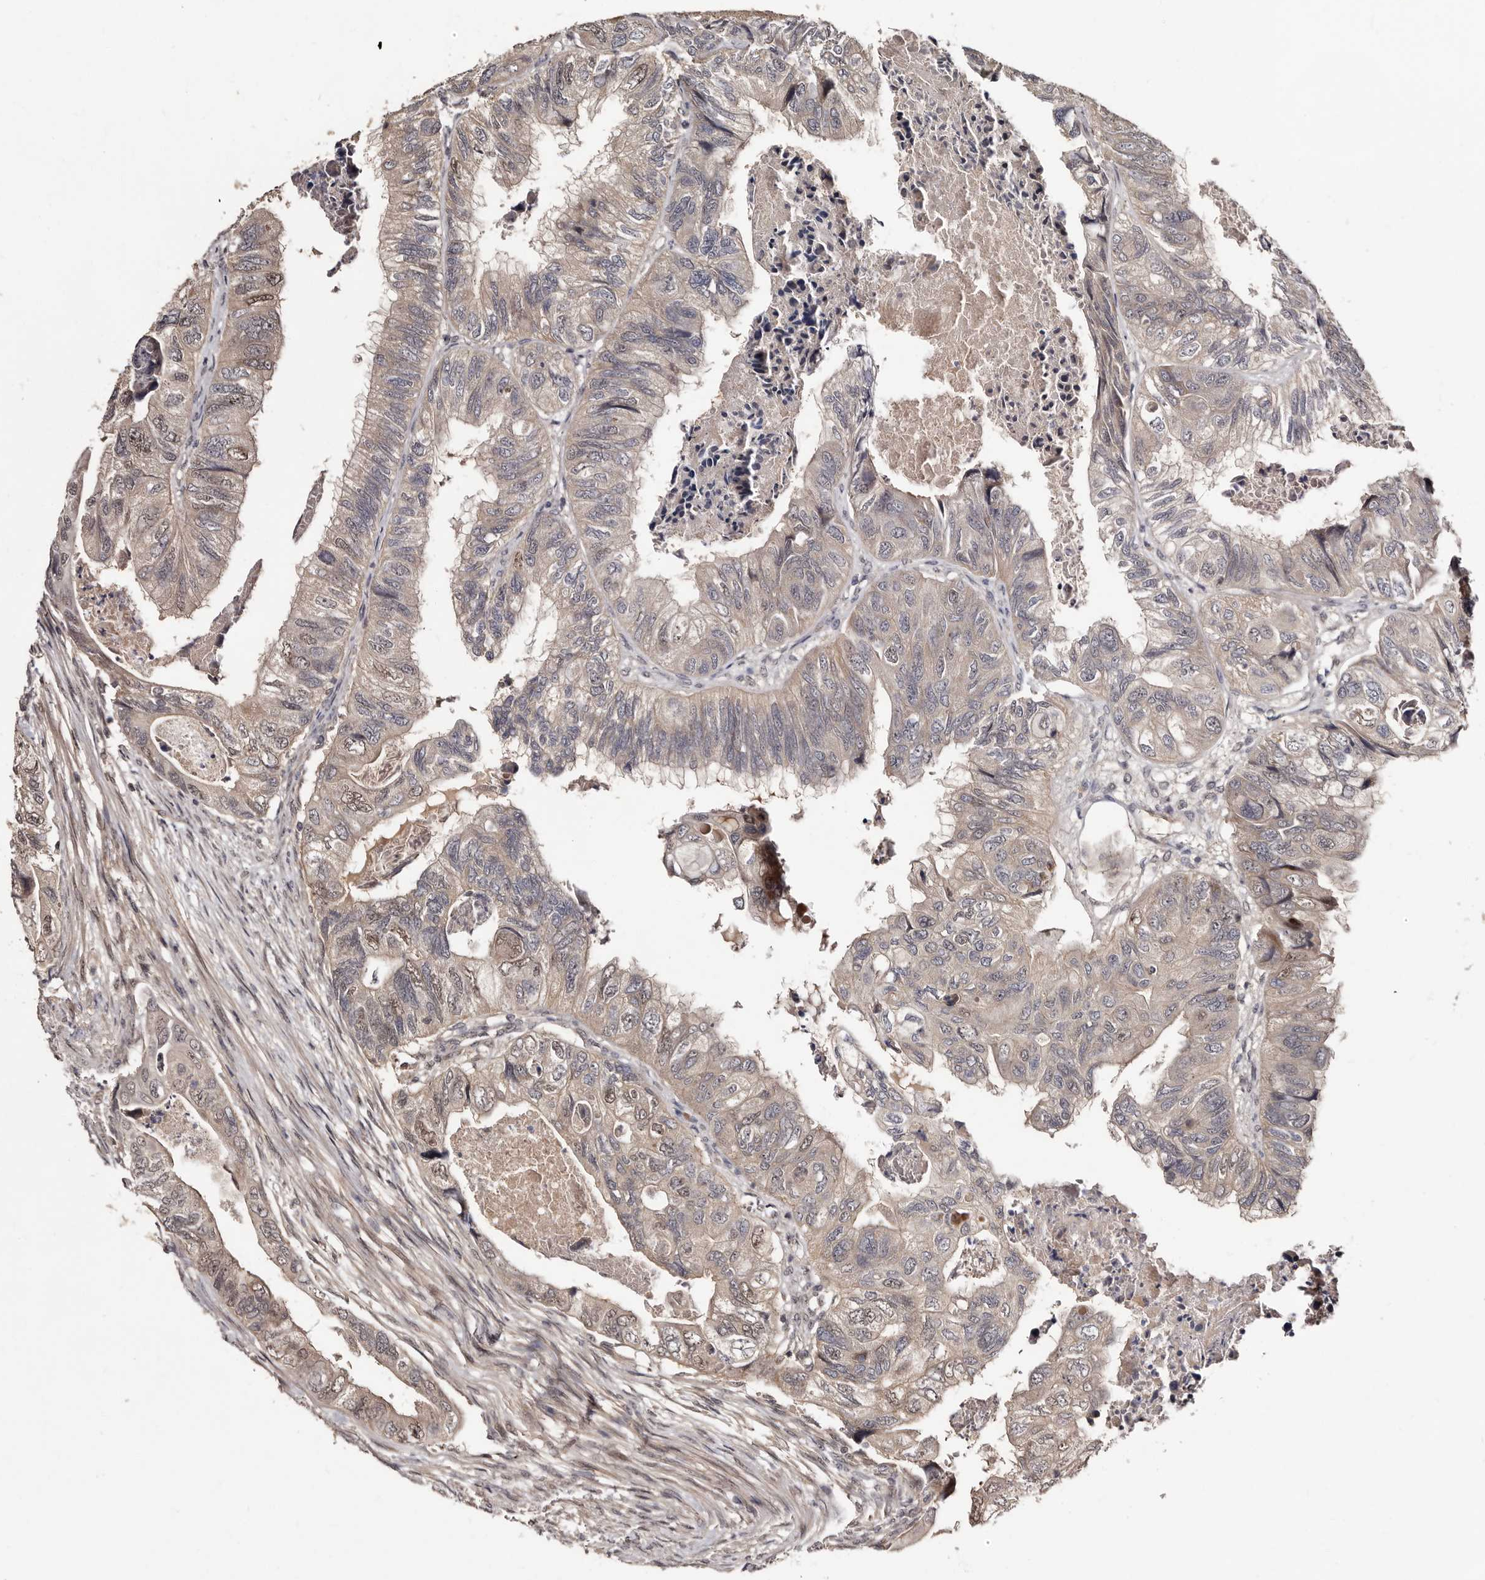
{"staining": {"intensity": "moderate", "quantity": "25%-75%", "location": "cytoplasmic/membranous,nuclear"}, "tissue": "colorectal cancer", "cell_type": "Tumor cells", "image_type": "cancer", "snomed": [{"axis": "morphology", "description": "Adenocarcinoma, NOS"}, {"axis": "topography", "description": "Rectum"}], "caption": "Immunohistochemistry of adenocarcinoma (colorectal) exhibits medium levels of moderate cytoplasmic/membranous and nuclear positivity in about 25%-75% of tumor cells.", "gene": "TBC1D22B", "patient": {"sex": "male", "age": 63}}